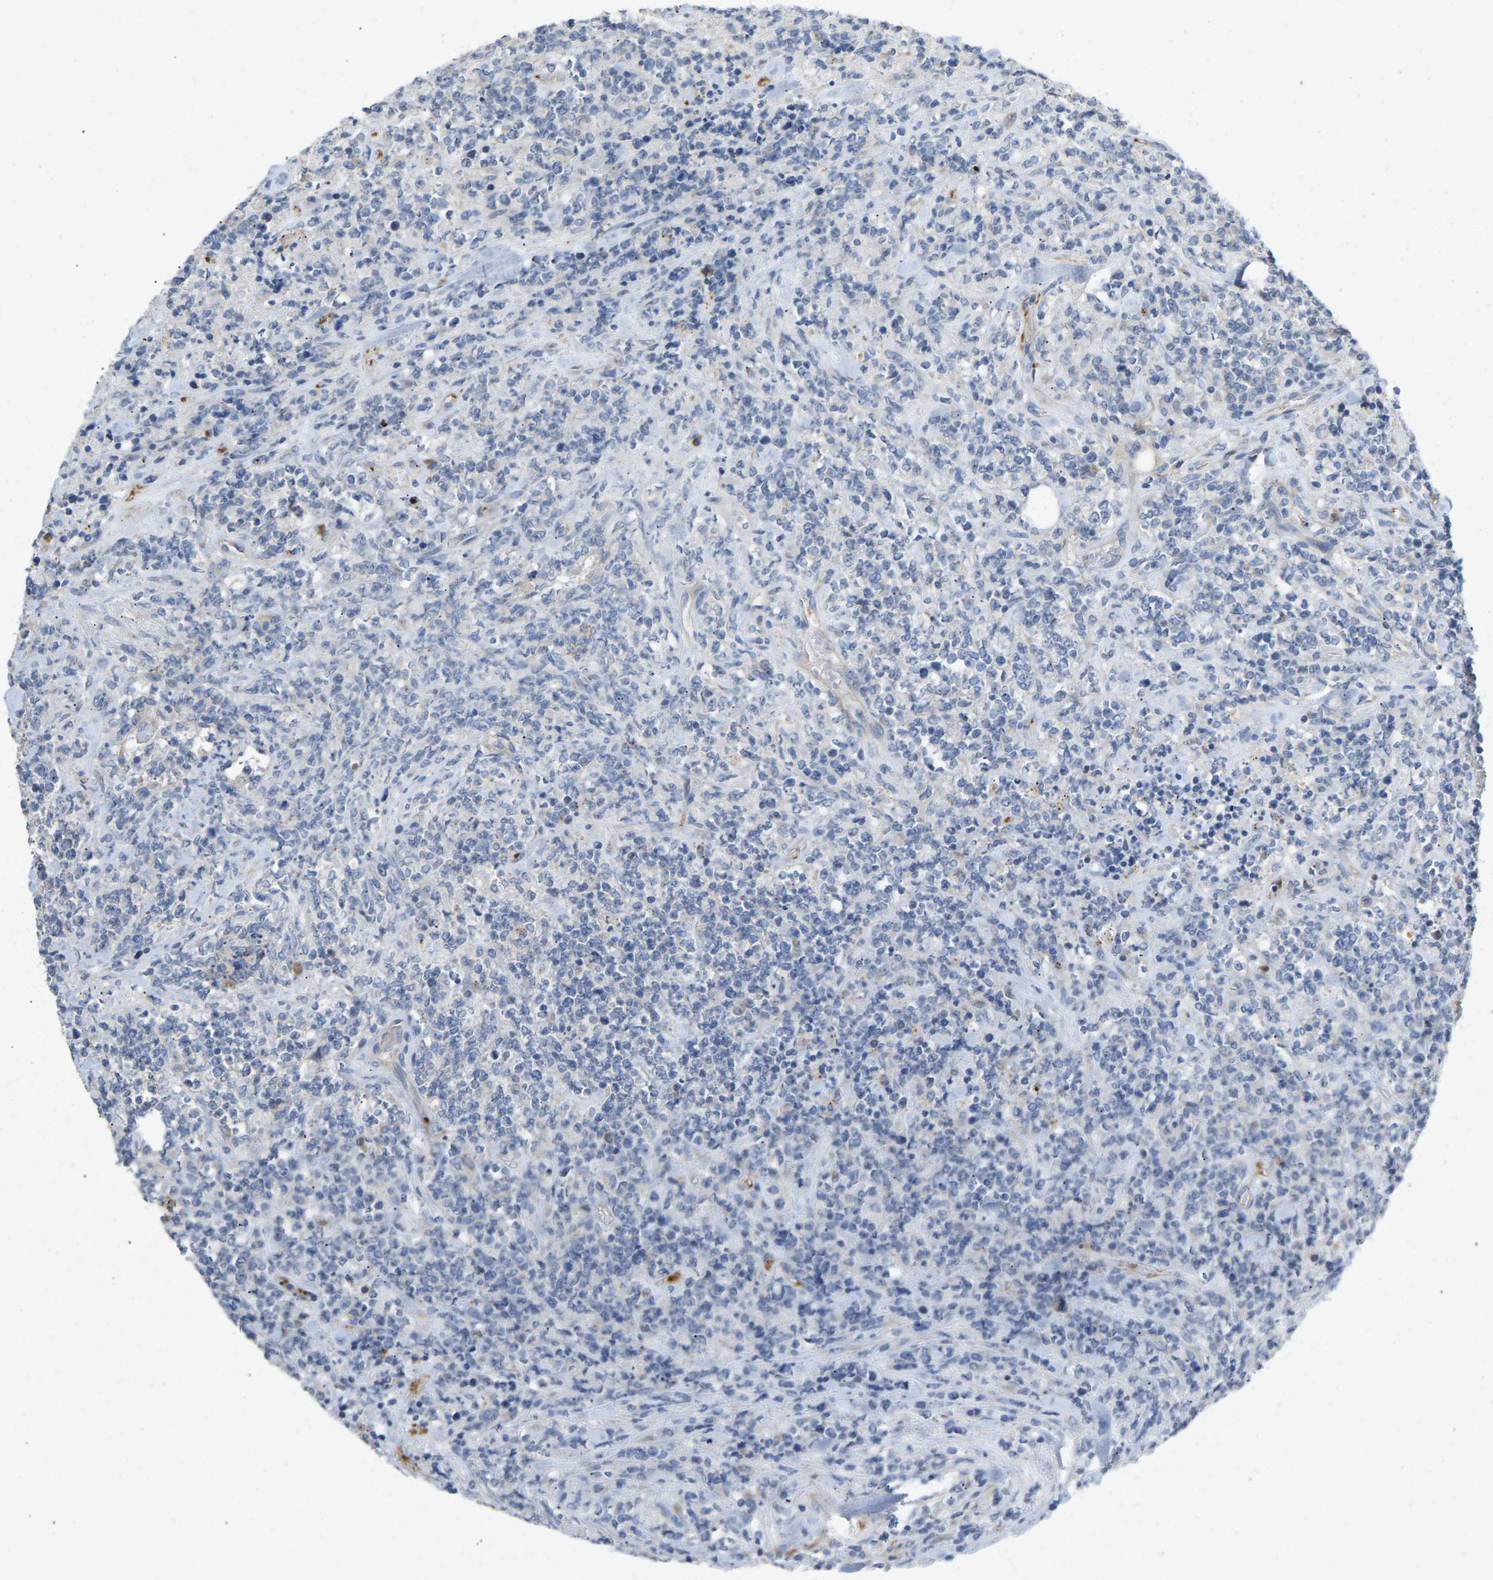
{"staining": {"intensity": "negative", "quantity": "none", "location": "none"}, "tissue": "lymphoma", "cell_type": "Tumor cells", "image_type": "cancer", "snomed": [{"axis": "morphology", "description": "Malignant lymphoma, non-Hodgkin's type, High grade"}, {"axis": "topography", "description": "Soft tissue"}], "caption": "Immunohistochemical staining of high-grade malignant lymphoma, non-Hodgkin's type exhibits no significant expression in tumor cells.", "gene": "RHEB", "patient": {"sex": "male", "age": 18}}